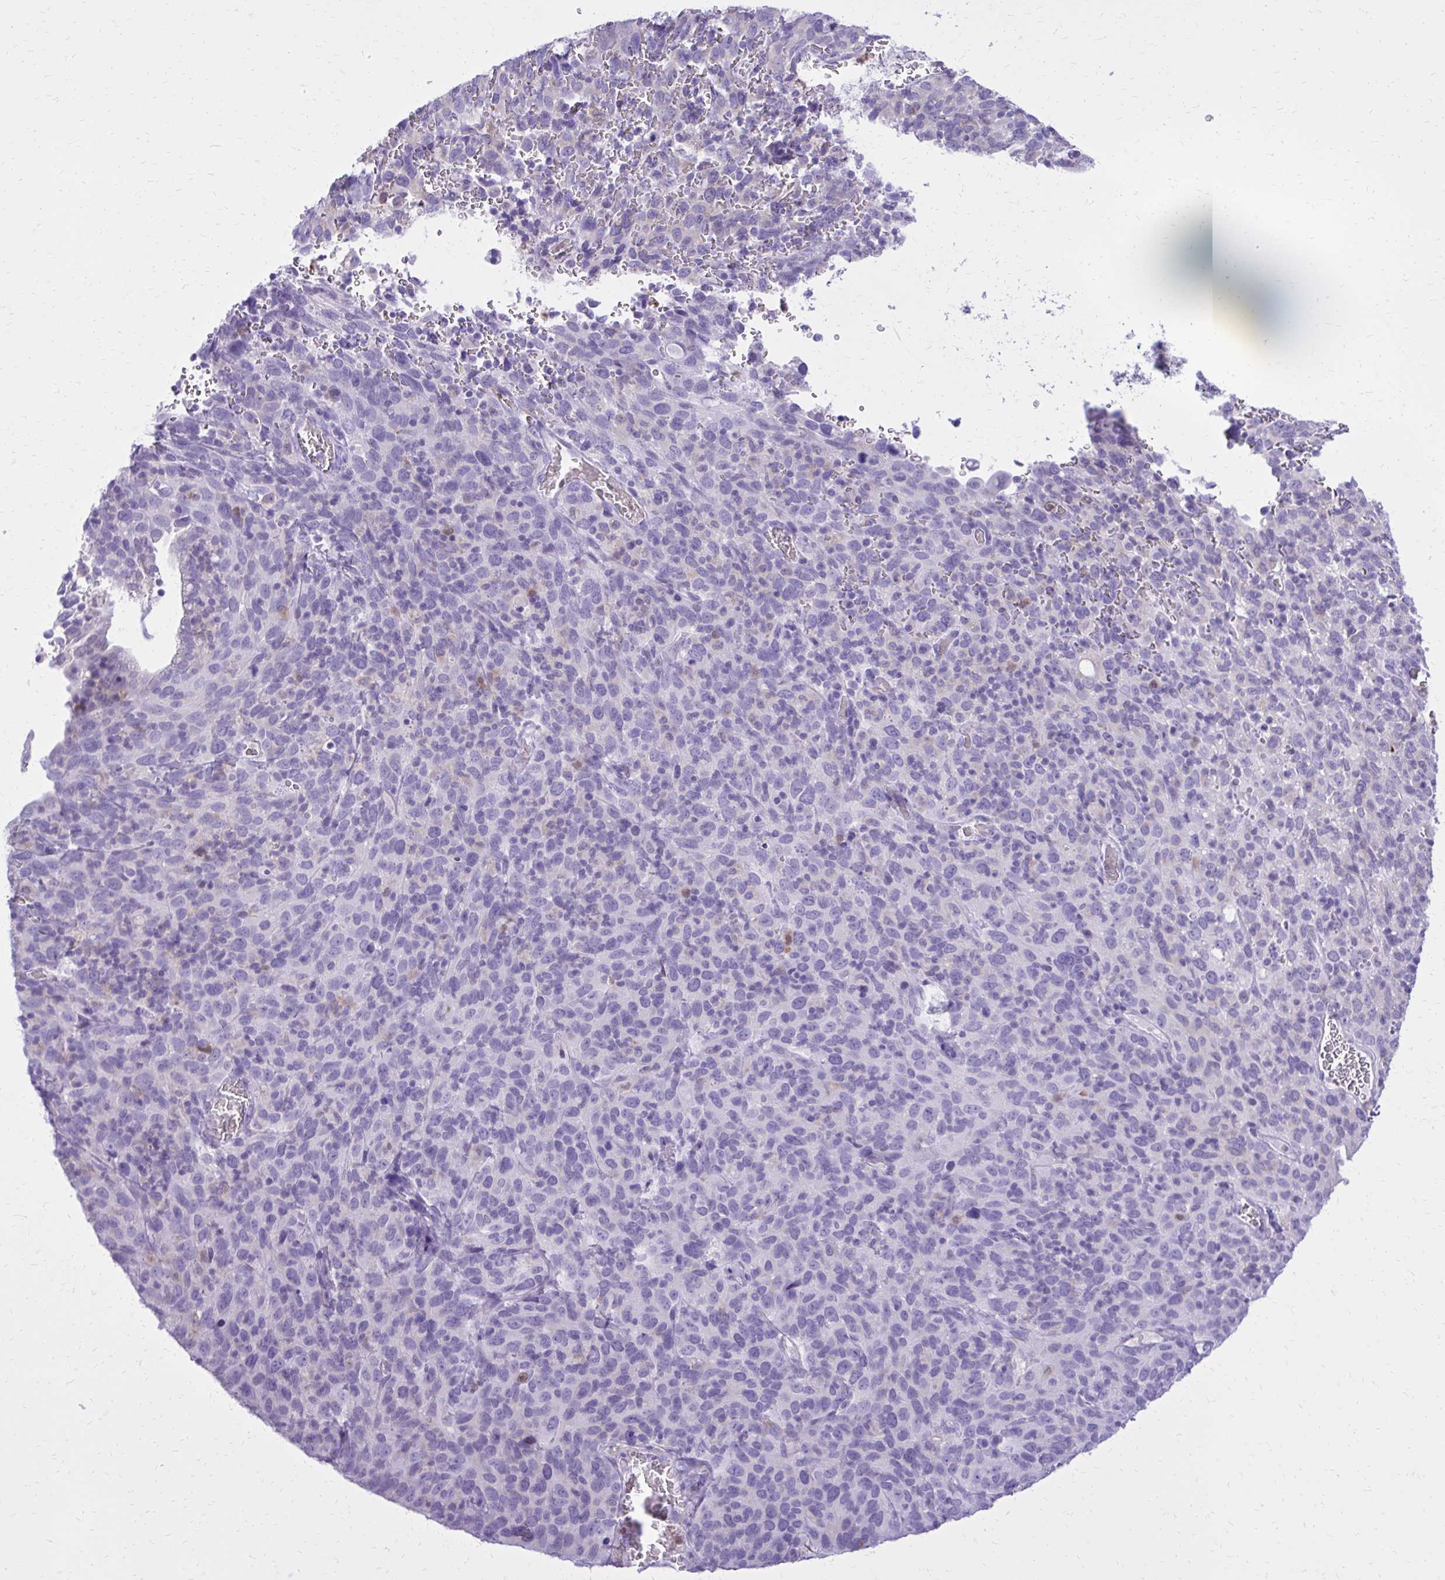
{"staining": {"intensity": "negative", "quantity": "none", "location": "none"}, "tissue": "cervical cancer", "cell_type": "Tumor cells", "image_type": "cancer", "snomed": [{"axis": "morphology", "description": "Normal tissue, NOS"}, {"axis": "morphology", "description": "Squamous cell carcinoma, NOS"}, {"axis": "topography", "description": "Cervix"}], "caption": "Squamous cell carcinoma (cervical) was stained to show a protein in brown. There is no significant expression in tumor cells.", "gene": "CAT", "patient": {"sex": "female", "age": 51}}